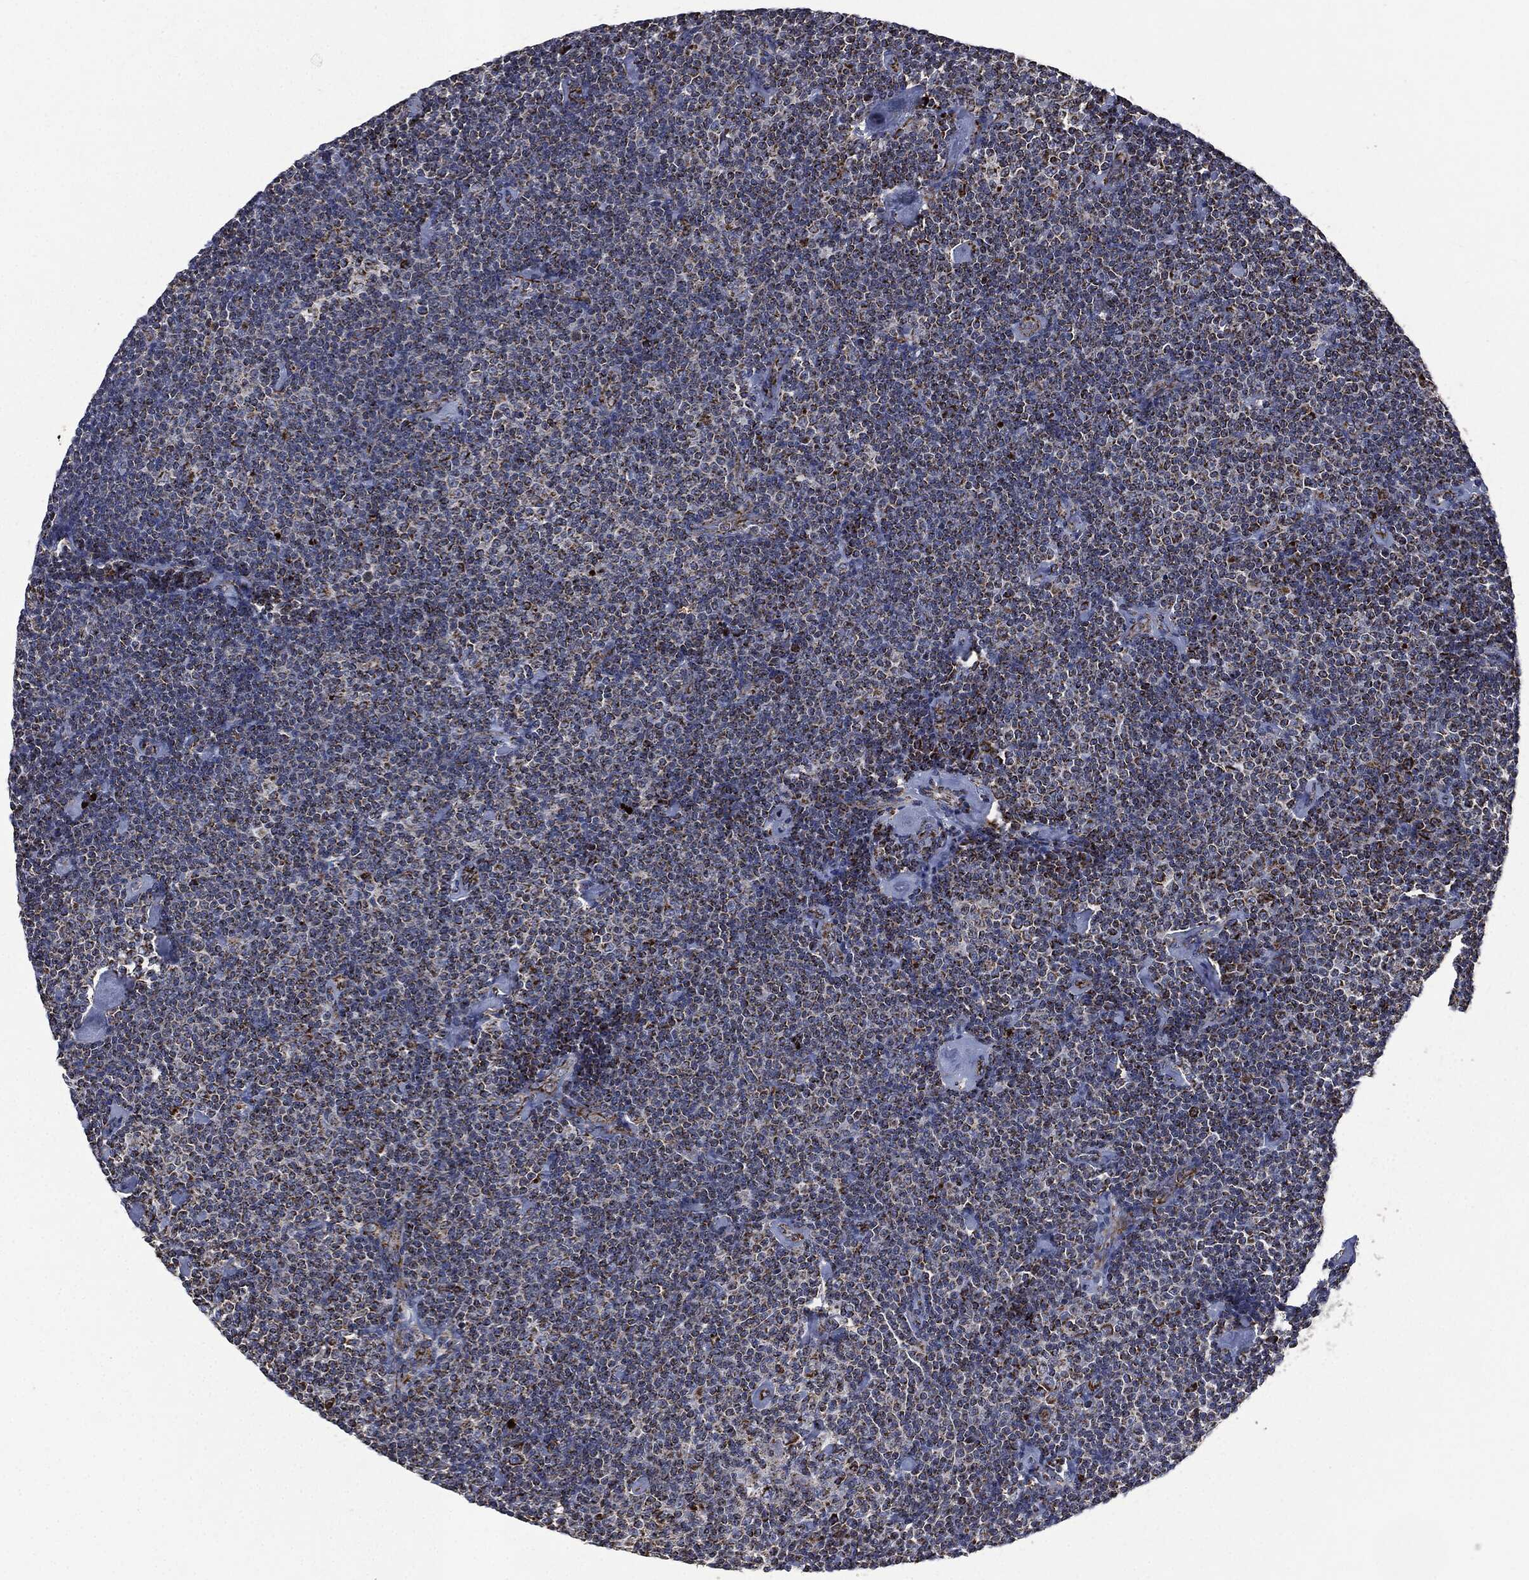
{"staining": {"intensity": "strong", "quantity": "<25%", "location": "cytoplasmic/membranous"}, "tissue": "lymphoma", "cell_type": "Tumor cells", "image_type": "cancer", "snomed": [{"axis": "morphology", "description": "Malignant lymphoma, non-Hodgkin's type, Low grade"}, {"axis": "topography", "description": "Lymph node"}], "caption": "Protein expression analysis of human malignant lymphoma, non-Hodgkin's type (low-grade) reveals strong cytoplasmic/membranous staining in approximately <25% of tumor cells.", "gene": "RYK", "patient": {"sex": "male", "age": 81}}